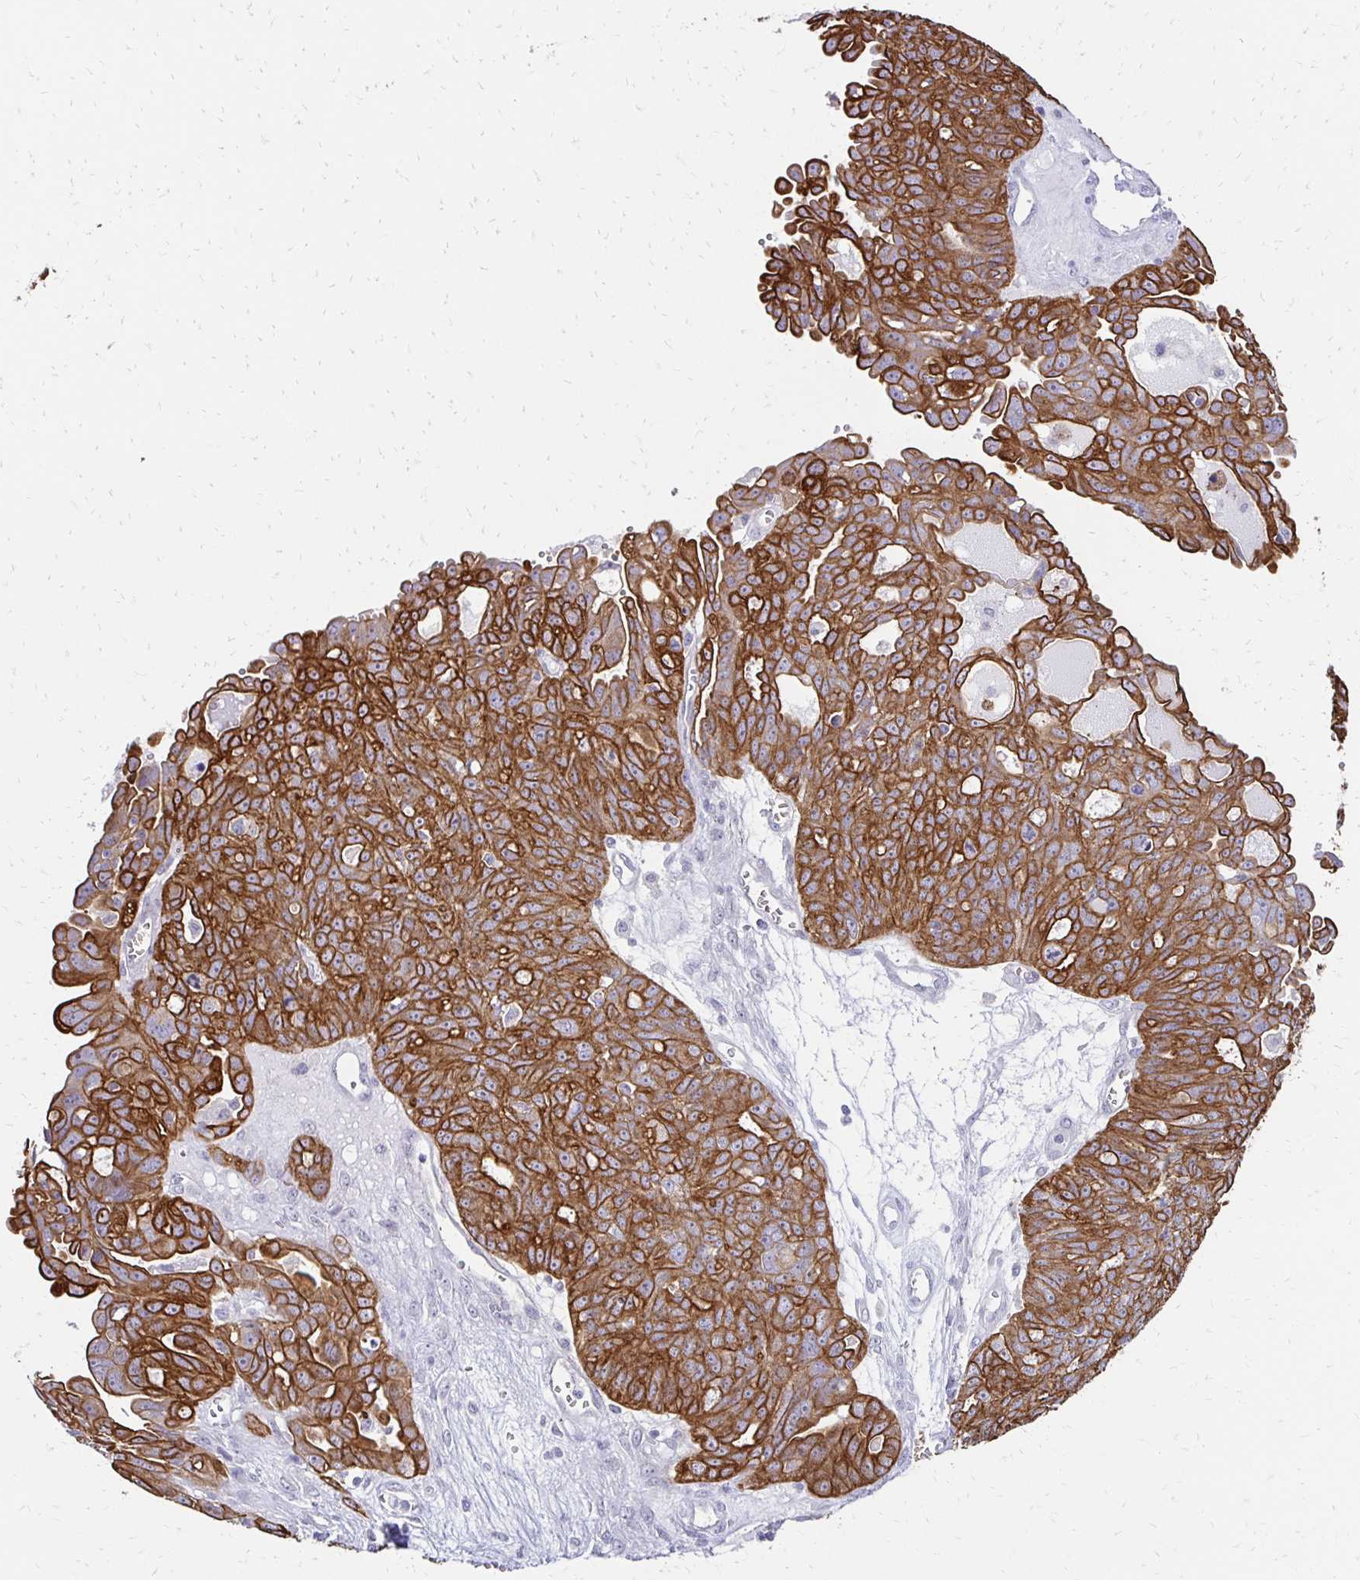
{"staining": {"intensity": "strong", "quantity": ">75%", "location": "cytoplasmic/membranous"}, "tissue": "ovarian cancer", "cell_type": "Tumor cells", "image_type": "cancer", "snomed": [{"axis": "morphology", "description": "Carcinoma, endometroid"}, {"axis": "topography", "description": "Ovary"}], "caption": "This is an image of immunohistochemistry (IHC) staining of ovarian cancer, which shows strong staining in the cytoplasmic/membranous of tumor cells.", "gene": "C1QTNF2", "patient": {"sex": "female", "age": 70}}